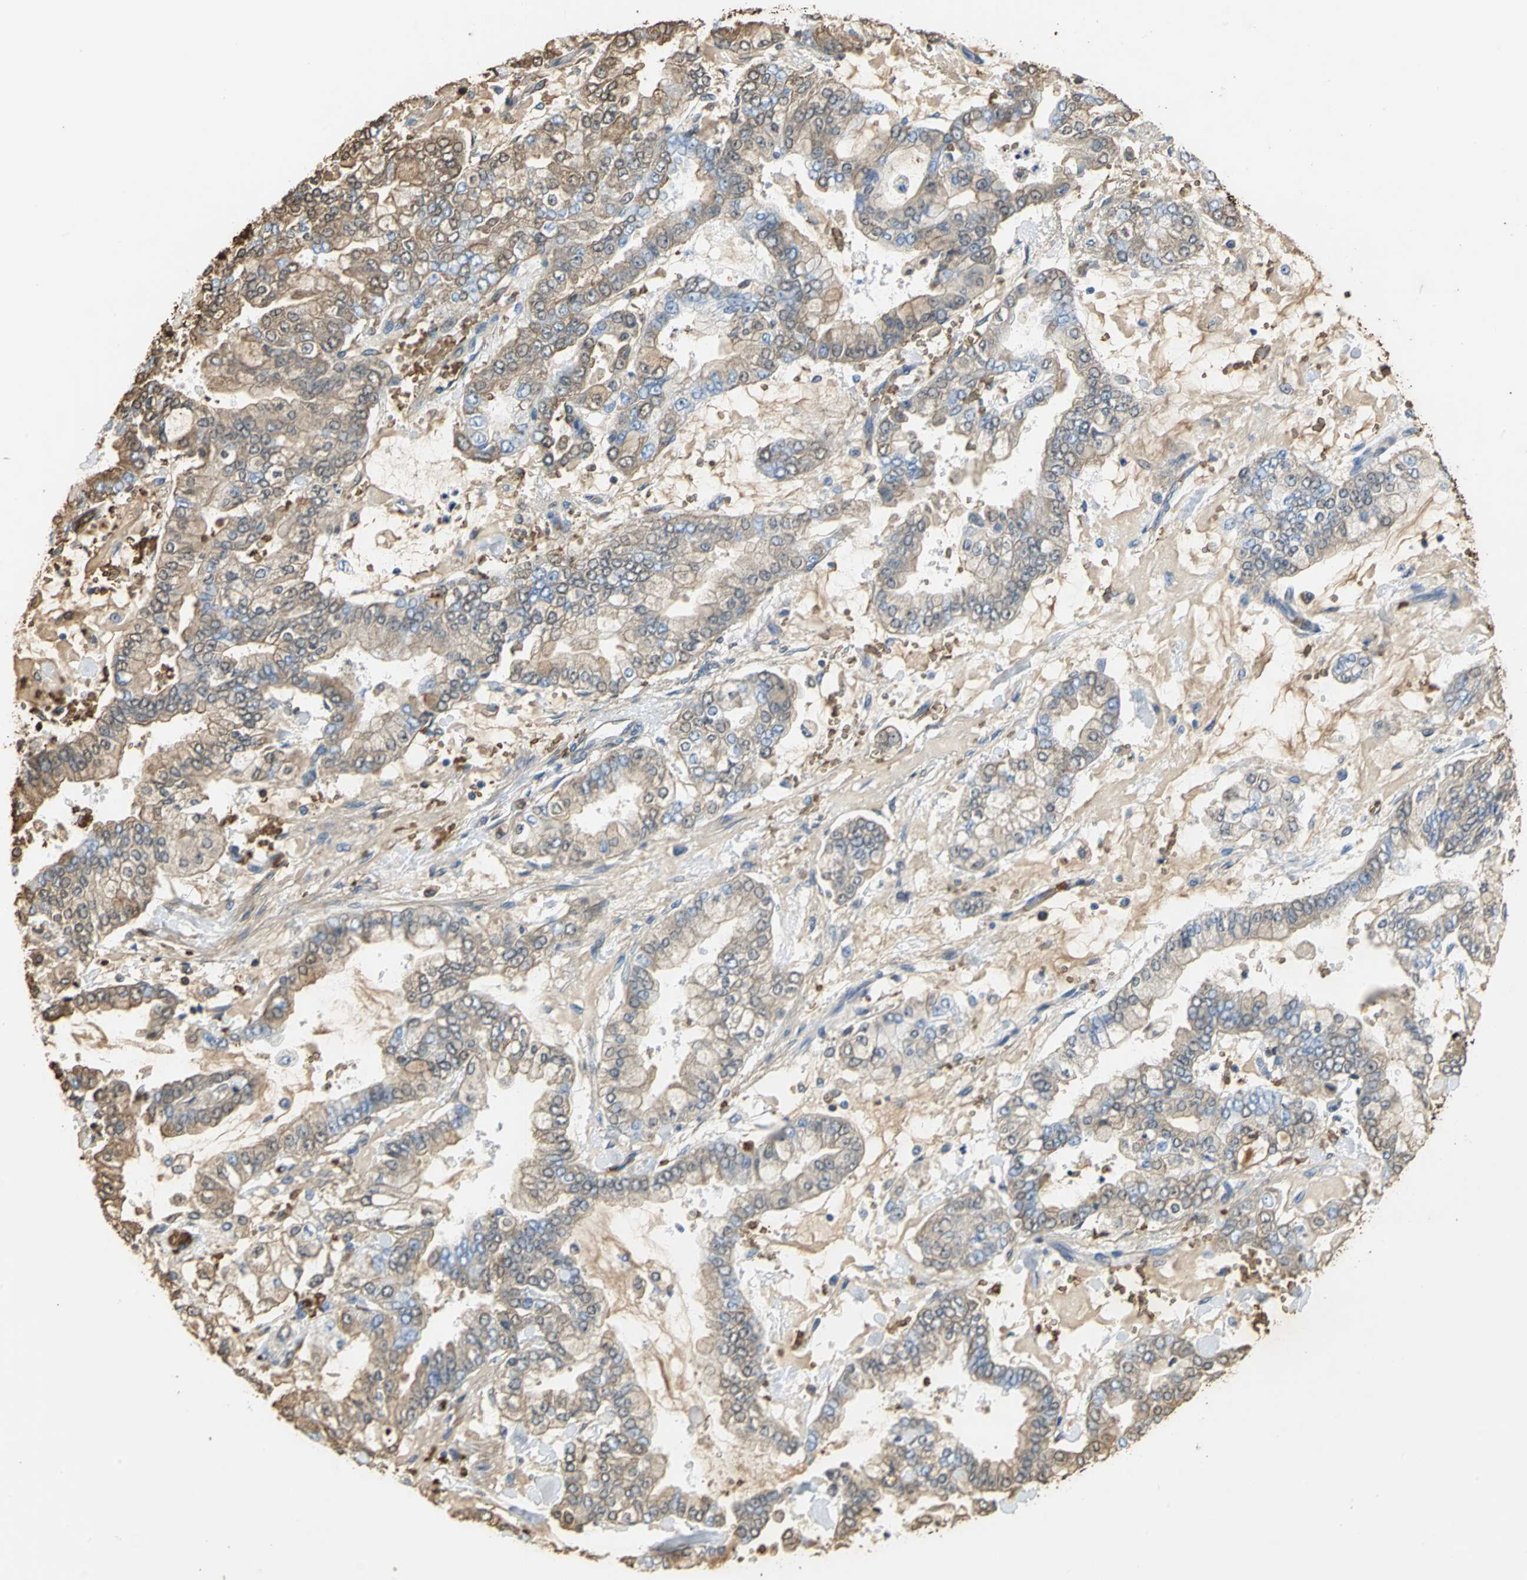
{"staining": {"intensity": "moderate", "quantity": ">75%", "location": "cytoplasmic/membranous"}, "tissue": "stomach cancer", "cell_type": "Tumor cells", "image_type": "cancer", "snomed": [{"axis": "morphology", "description": "Normal tissue, NOS"}, {"axis": "morphology", "description": "Adenocarcinoma, NOS"}, {"axis": "topography", "description": "Stomach, upper"}, {"axis": "topography", "description": "Stomach"}], "caption": "Protein expression by immunohistochemistry reveals moderate cytoplasmic/membranous expression in approximately >75% of tumor cells in stomach adenocarcinoma. (DAB (3,3'-diaminobenzidine) = brown stain, brightfield microscopy at high magnification).", "gene": "TREM1", "patient": {"sex": "male", "age": 76}}